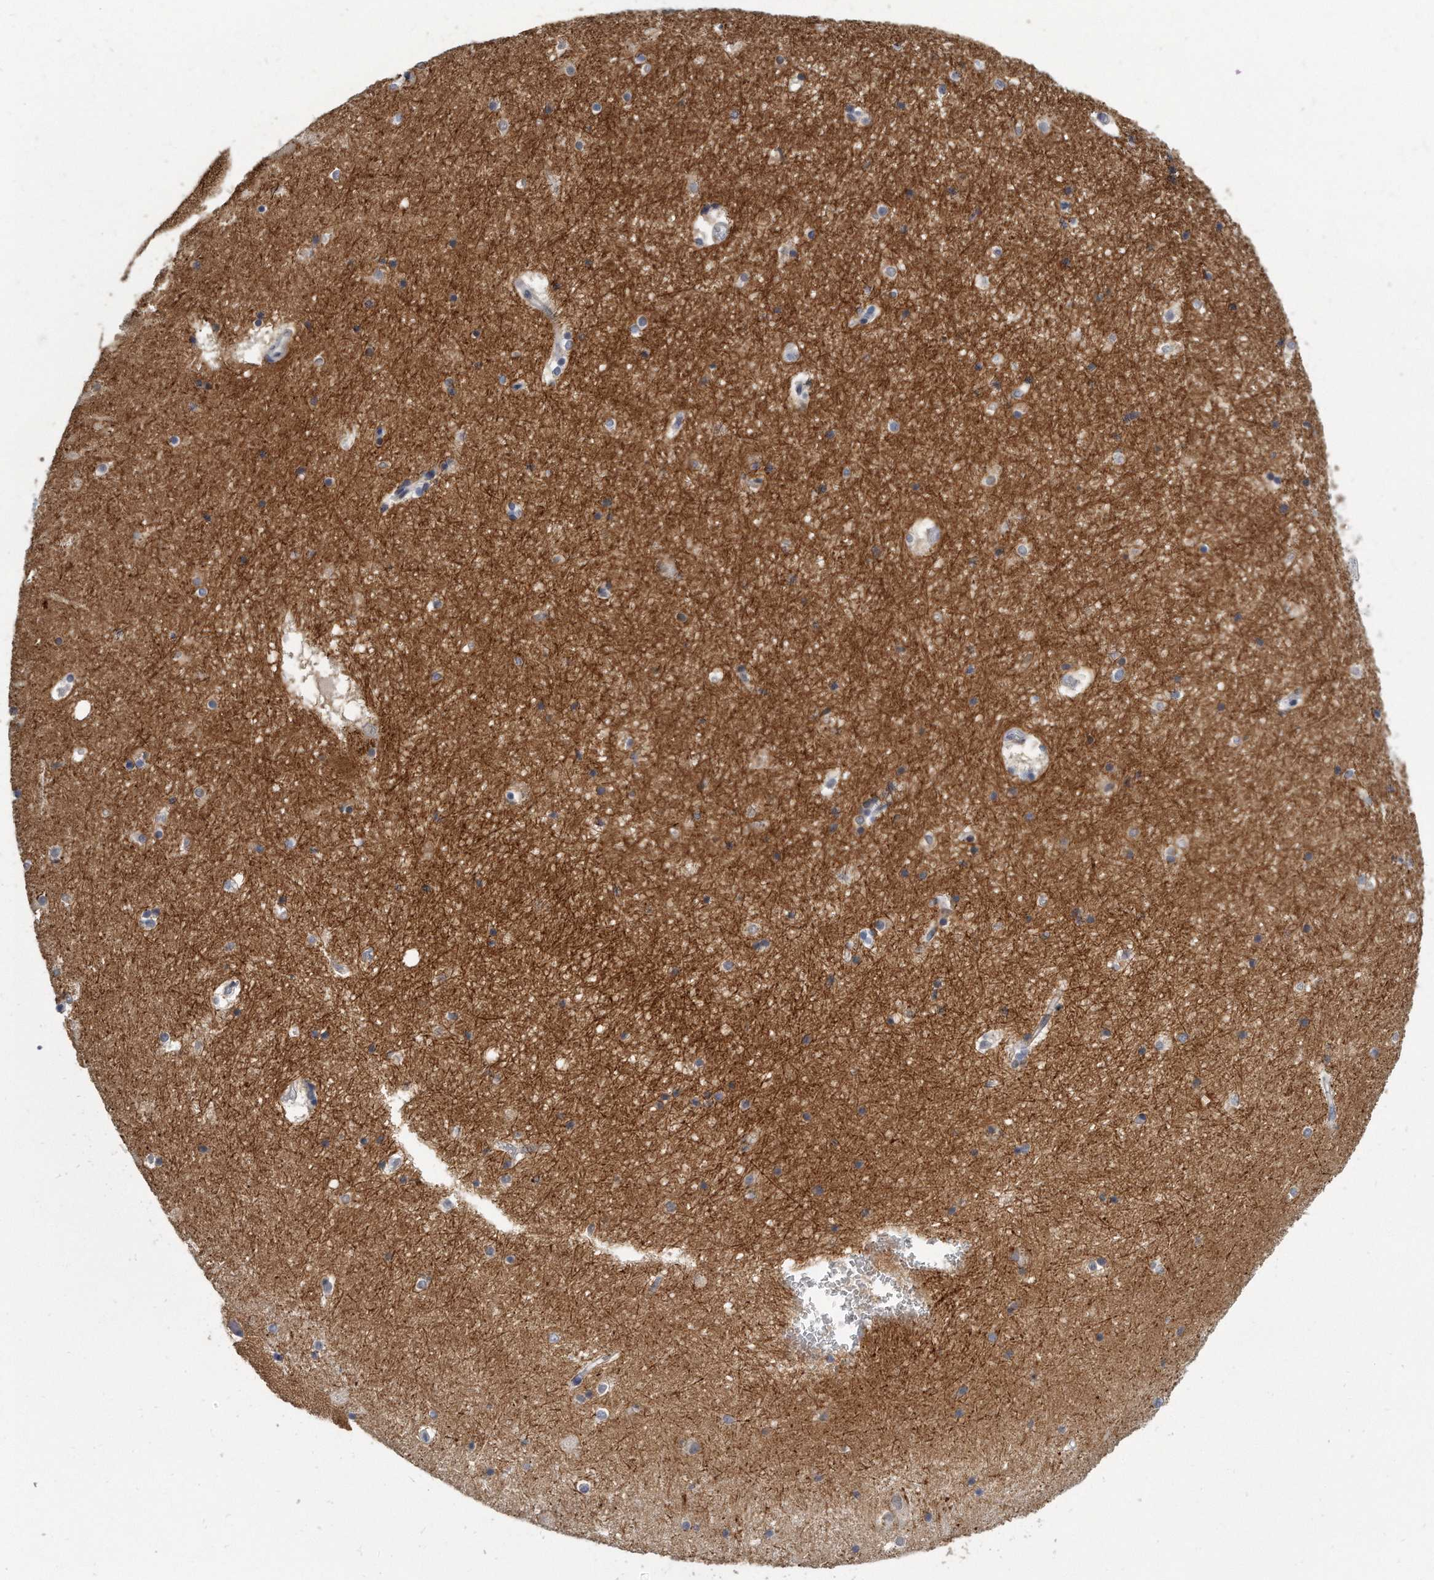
{"staining": {"intensity": "weak", "quantity": "<25%", "location": "cytoplasmic/membranous"}, "tissue": "hippocampus", "cell_type": "Glial cells", "image_type": "normal", "snomed": [{"axis": "morphology", "description": "Normal tissue, NOS"}, {"axis": "topography", "description": "Hippocampus"}], "caption": "Micrograph shows no protein expression in glial cells of normal hippocampus. Brightfield microscopy of immunohistochemistry (IHC) stained with DAB (brown) and hematoxylin (blue), captured at high magnification.", "gene": "KLHL7", "patient": {"sex": "female", "age": 52}}